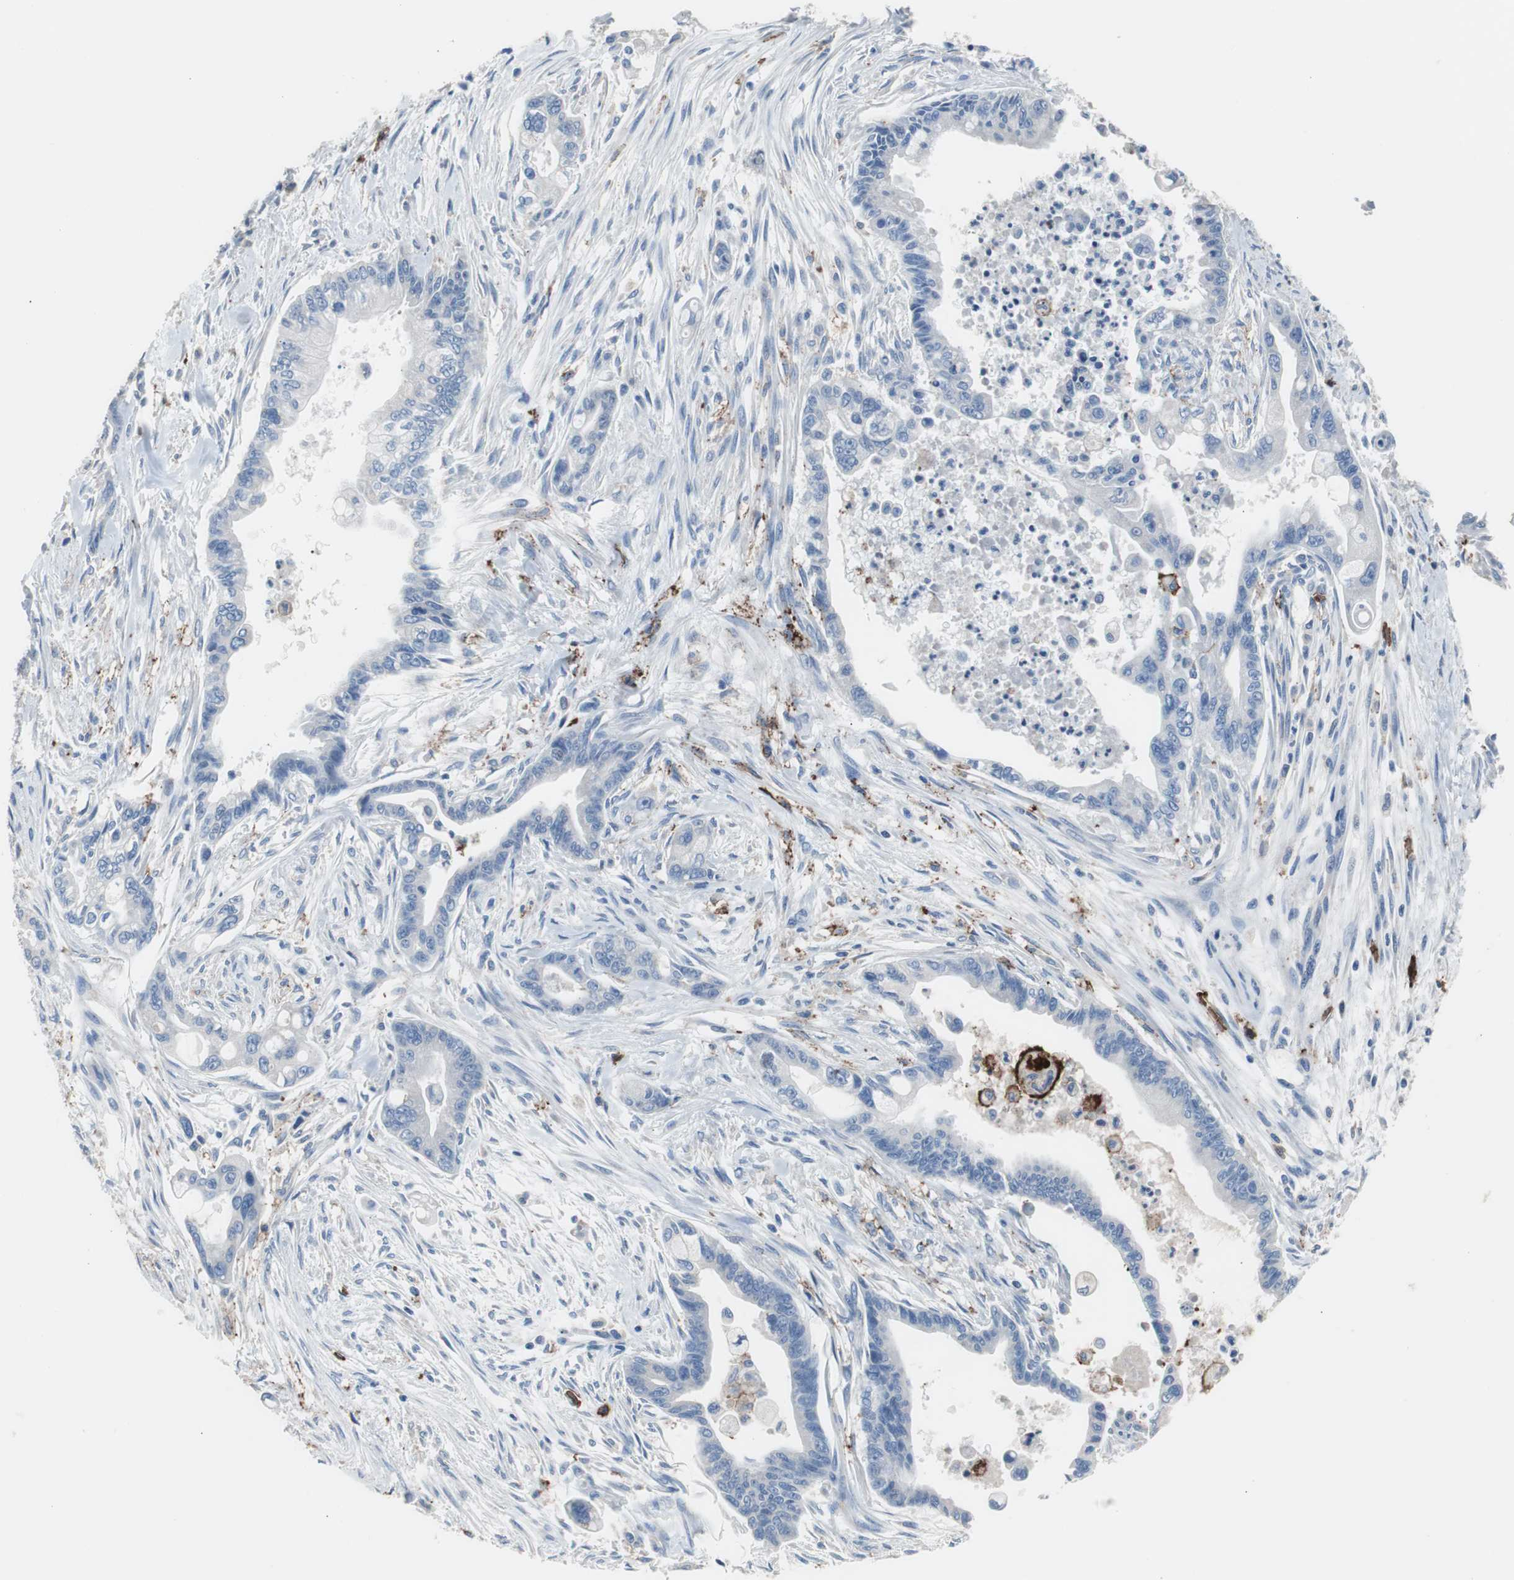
{"staining": {"intensity": "negative", "quantity": "none", "location": "none"}, "tissue": "pancreatic cancer", "cell_type": "Tumor cells", "image_type": "cancer", "snomed": [{"axis": "morphology", "description": "Adenocarcinoma, NOS"}, {"axis": "topography", "description": "Pancreas"}], "caption": "DAB (3,3'-diaminobenzidine) immunohistochemical staining of human pancreatic adenocarcinoma displays no significant staining in tumor cells.", "gene": "FCGR2B", "patient": {"sex": "male", "age": 70}}